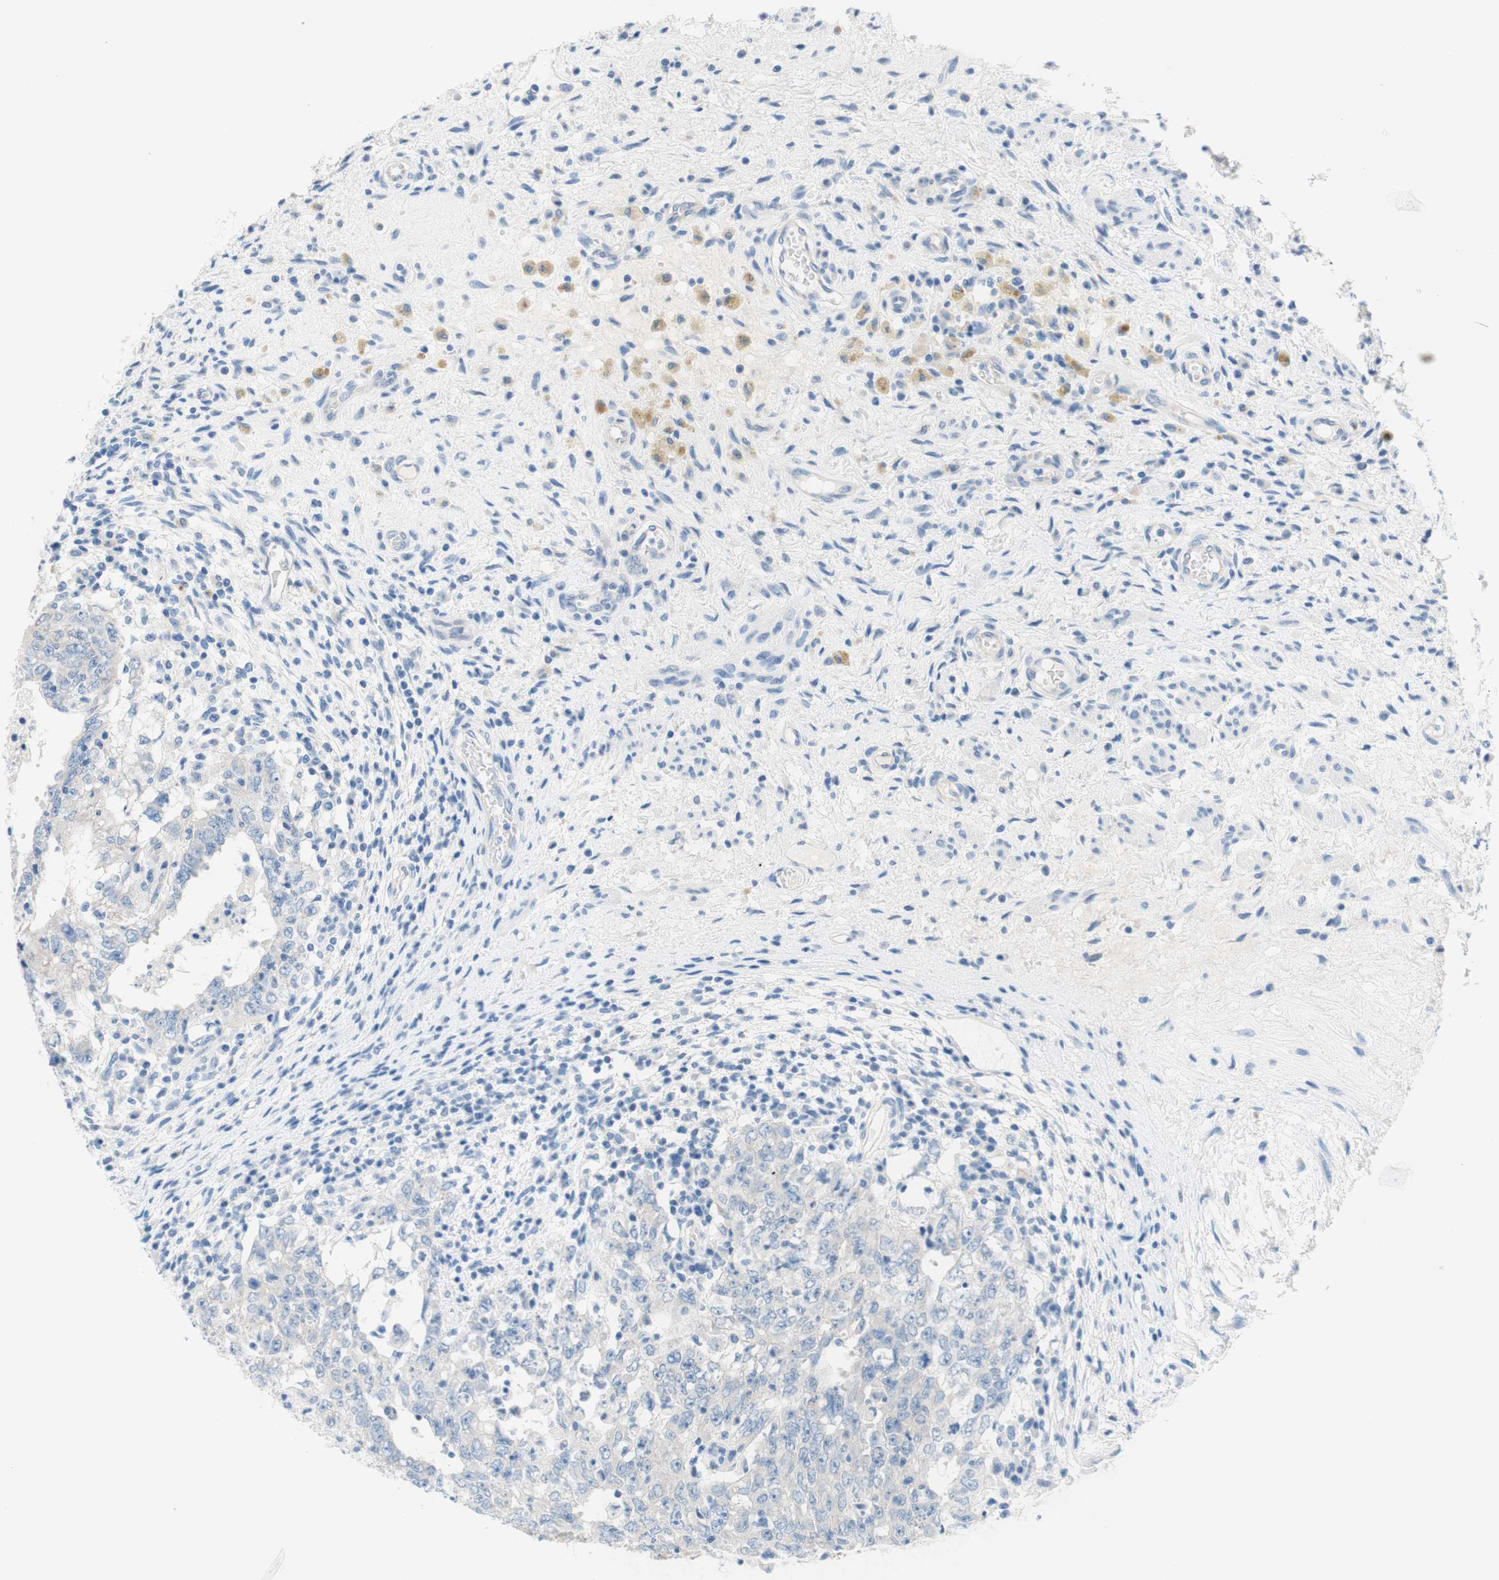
{"staining": {"intensity": "negative", "quantity": "none", "location": "none"}, "tissue": "testis cancer", "cell_type": "Tumor cells", "image_type": "cancer", "snomed": [{"axis": "morphology", "description": "Carcinoma, Embryonal, NOS"}, {"axis": "topography", "description": "Testis"}], "caption": "Tumor cells show no significant expression in testis cancer (embryonal carcinoma).", "gene": "PASD1", "patient": {"sex": "male", "age": 26}}